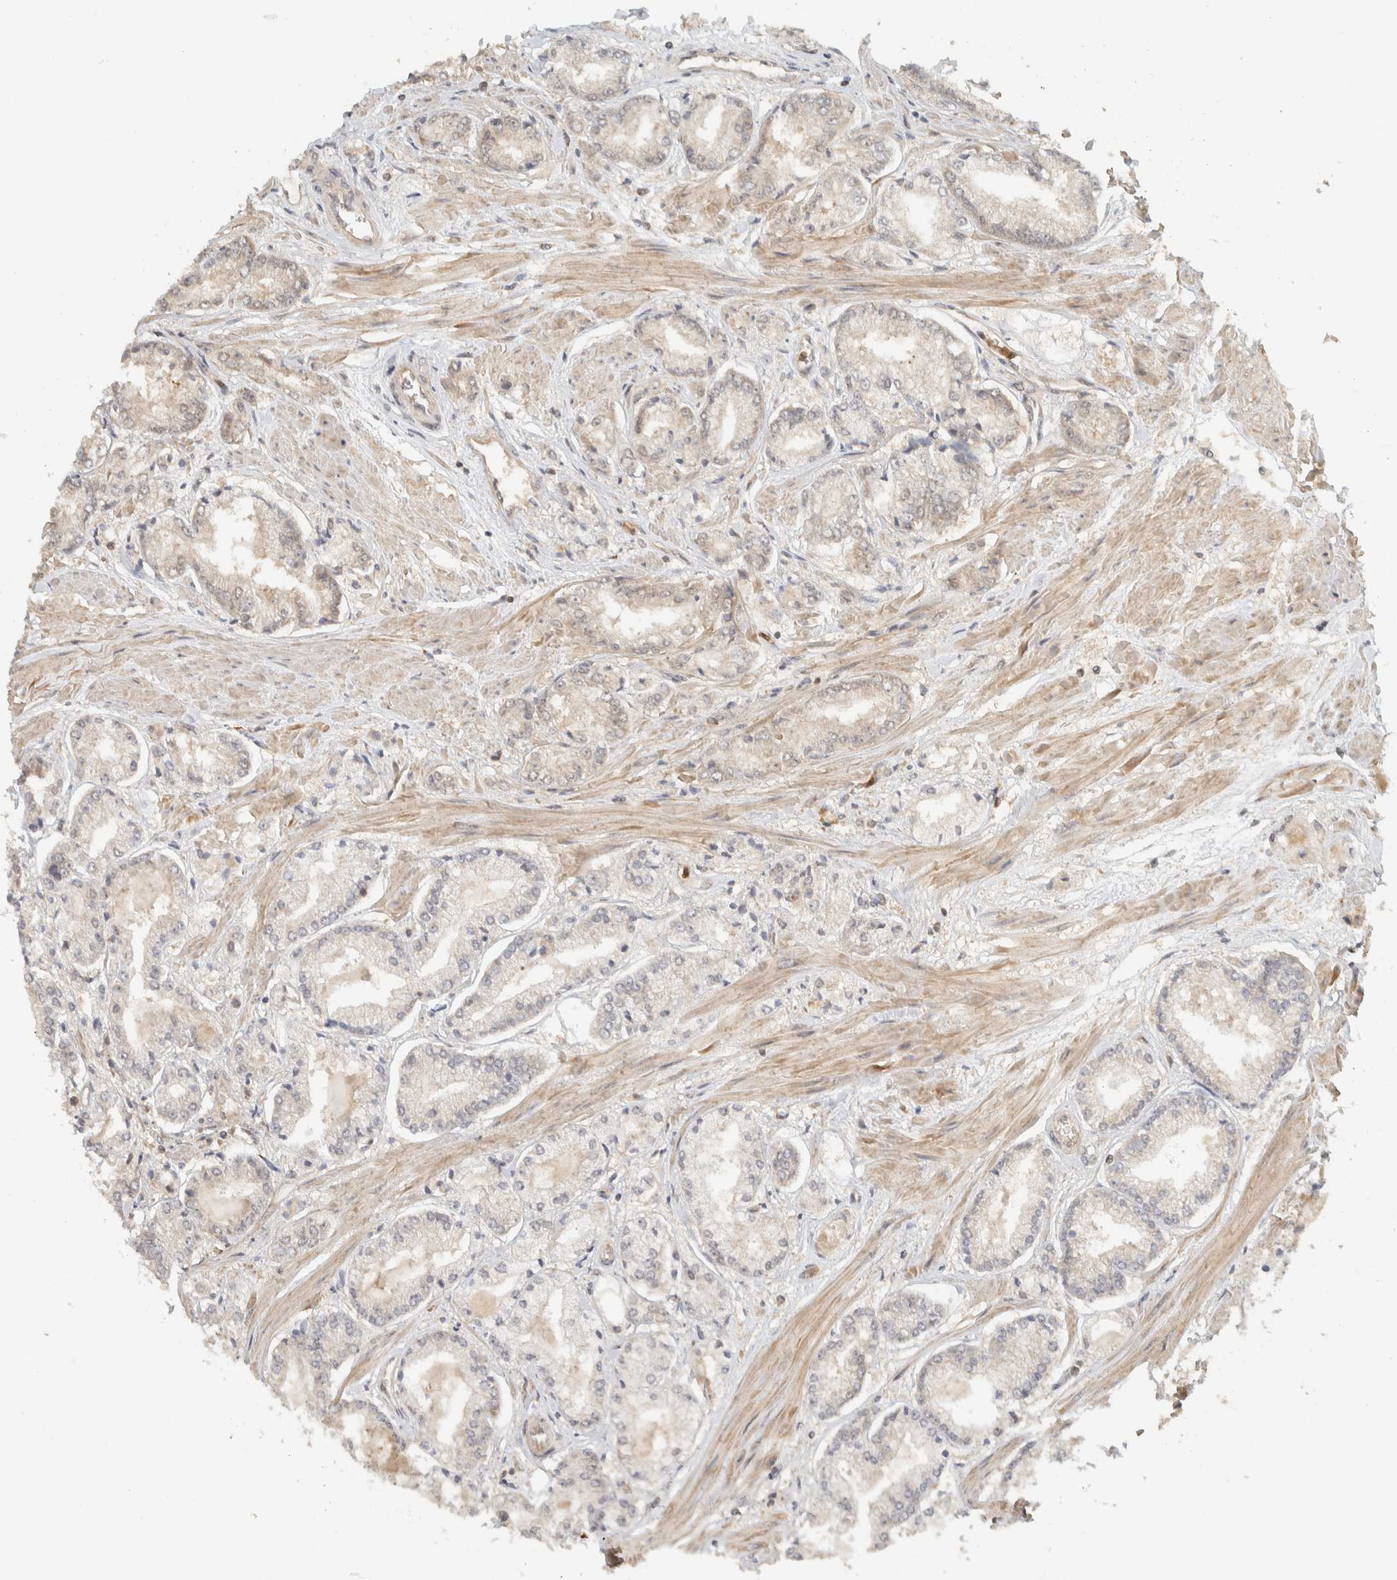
{"staining": {"intensity": "negative", "quantity": "none", "location": "none"}, "tissue": "prostate cancer", "cell_type": "Tumor cells", "image_type": "cancer", "snomed": [{"axis": "morphology", "description": "Adenocarcinoma, Low grade"}, {"axis": "topography", "description": "Prostate"}], "caption": "Immunohistochemistry of prostate cancer shows no staining in tumor cells.", "gene": "ADSS2", "patient": {"sex": "male", "age": 52}}